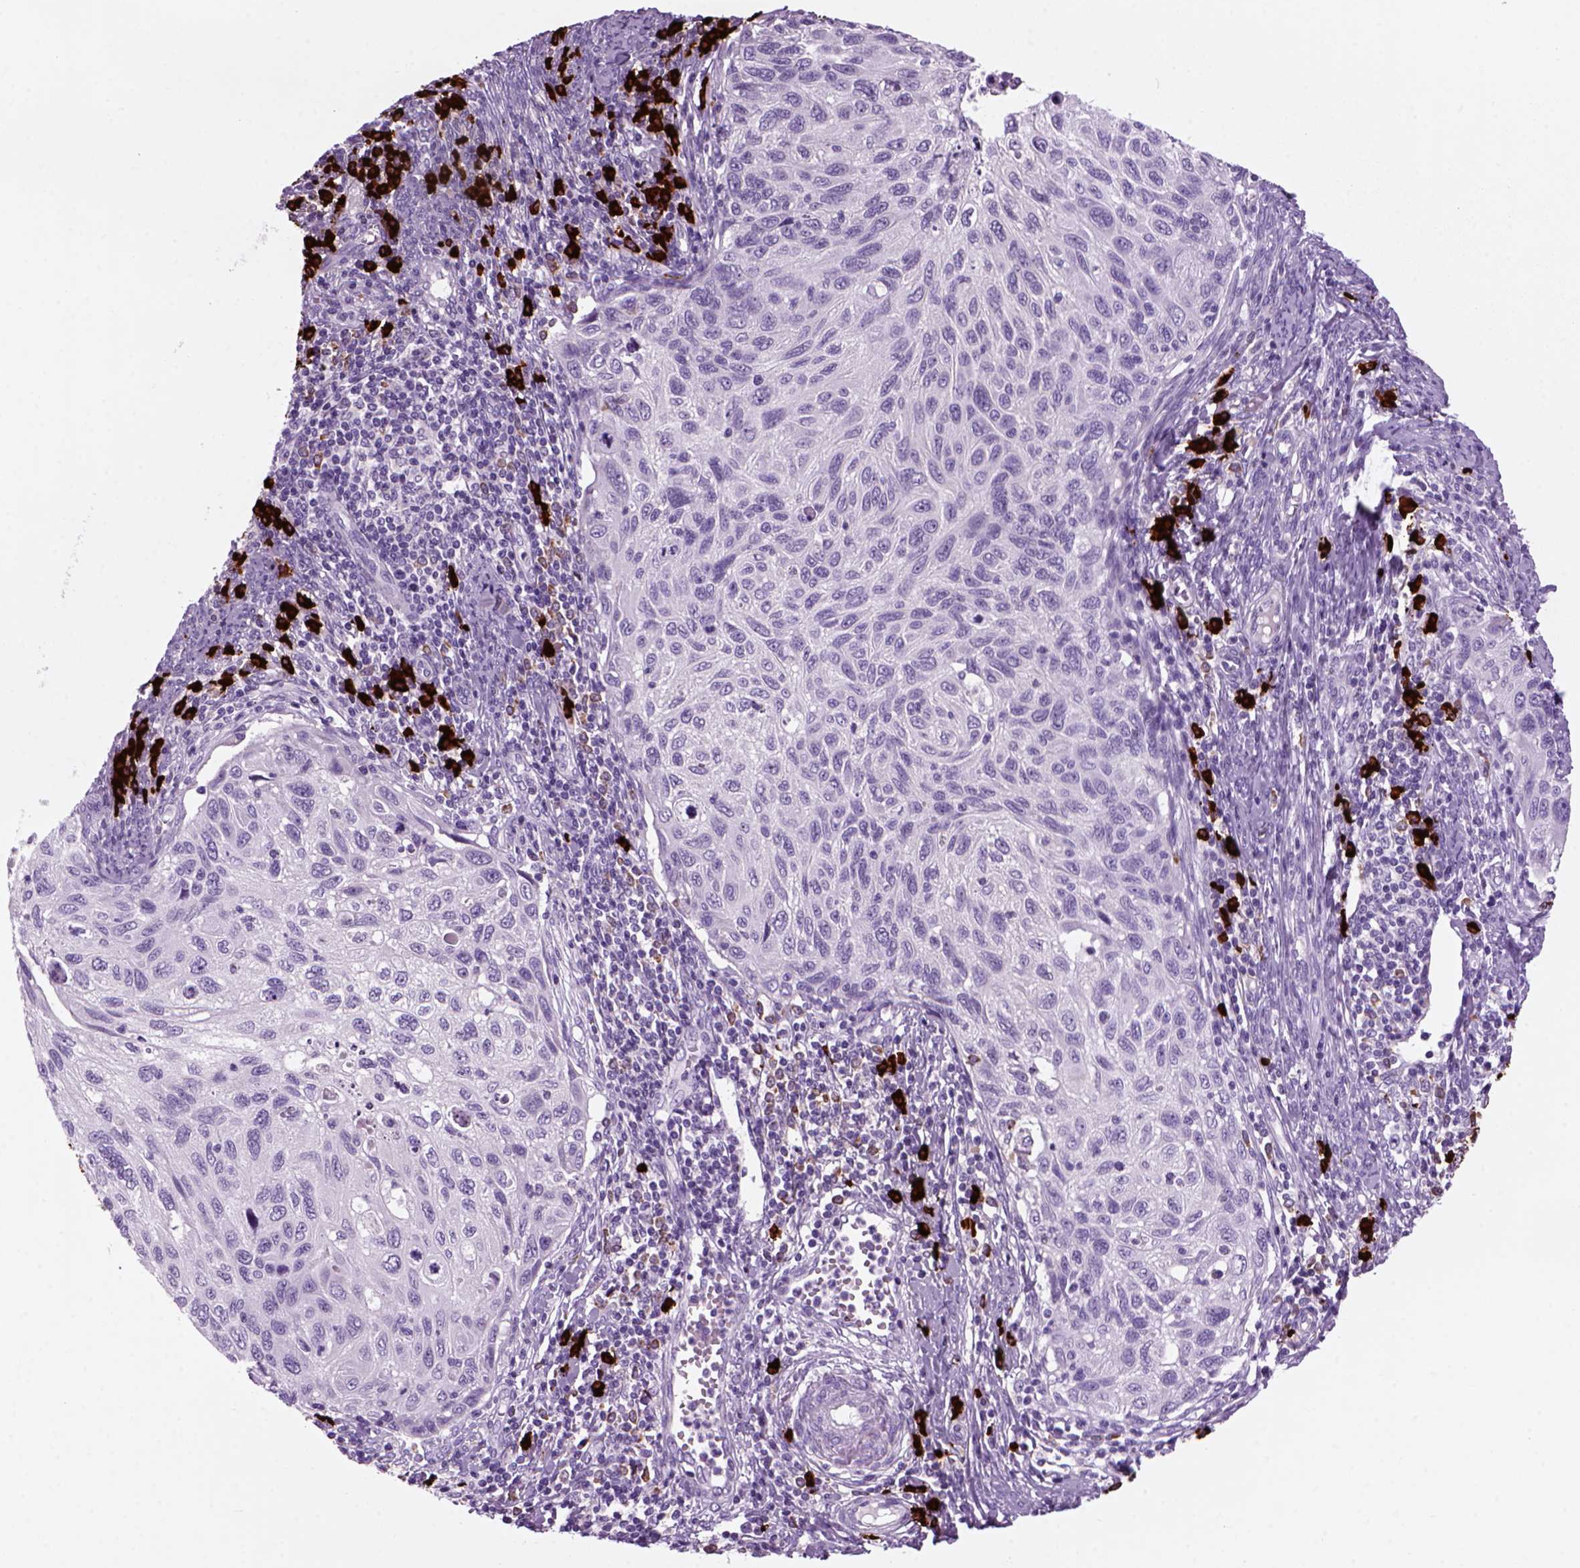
{"staining": {"intensity": "negative", "quantity": "none", "location": "none"}, "tissue": "cervical cancer", "cell_type": "Tumor cells", "image_type": "cancer", "snomed": [{"axis": "morphology", "description": "Squamous cell carcinoma, NOS"}, {"axis": "topography", "description": "Cervix"}], "caption": "Tumor cells show no significant expression in cervical cancer.", "gene": "MZB1", "patient": {"sex": "female", "age": 70}}